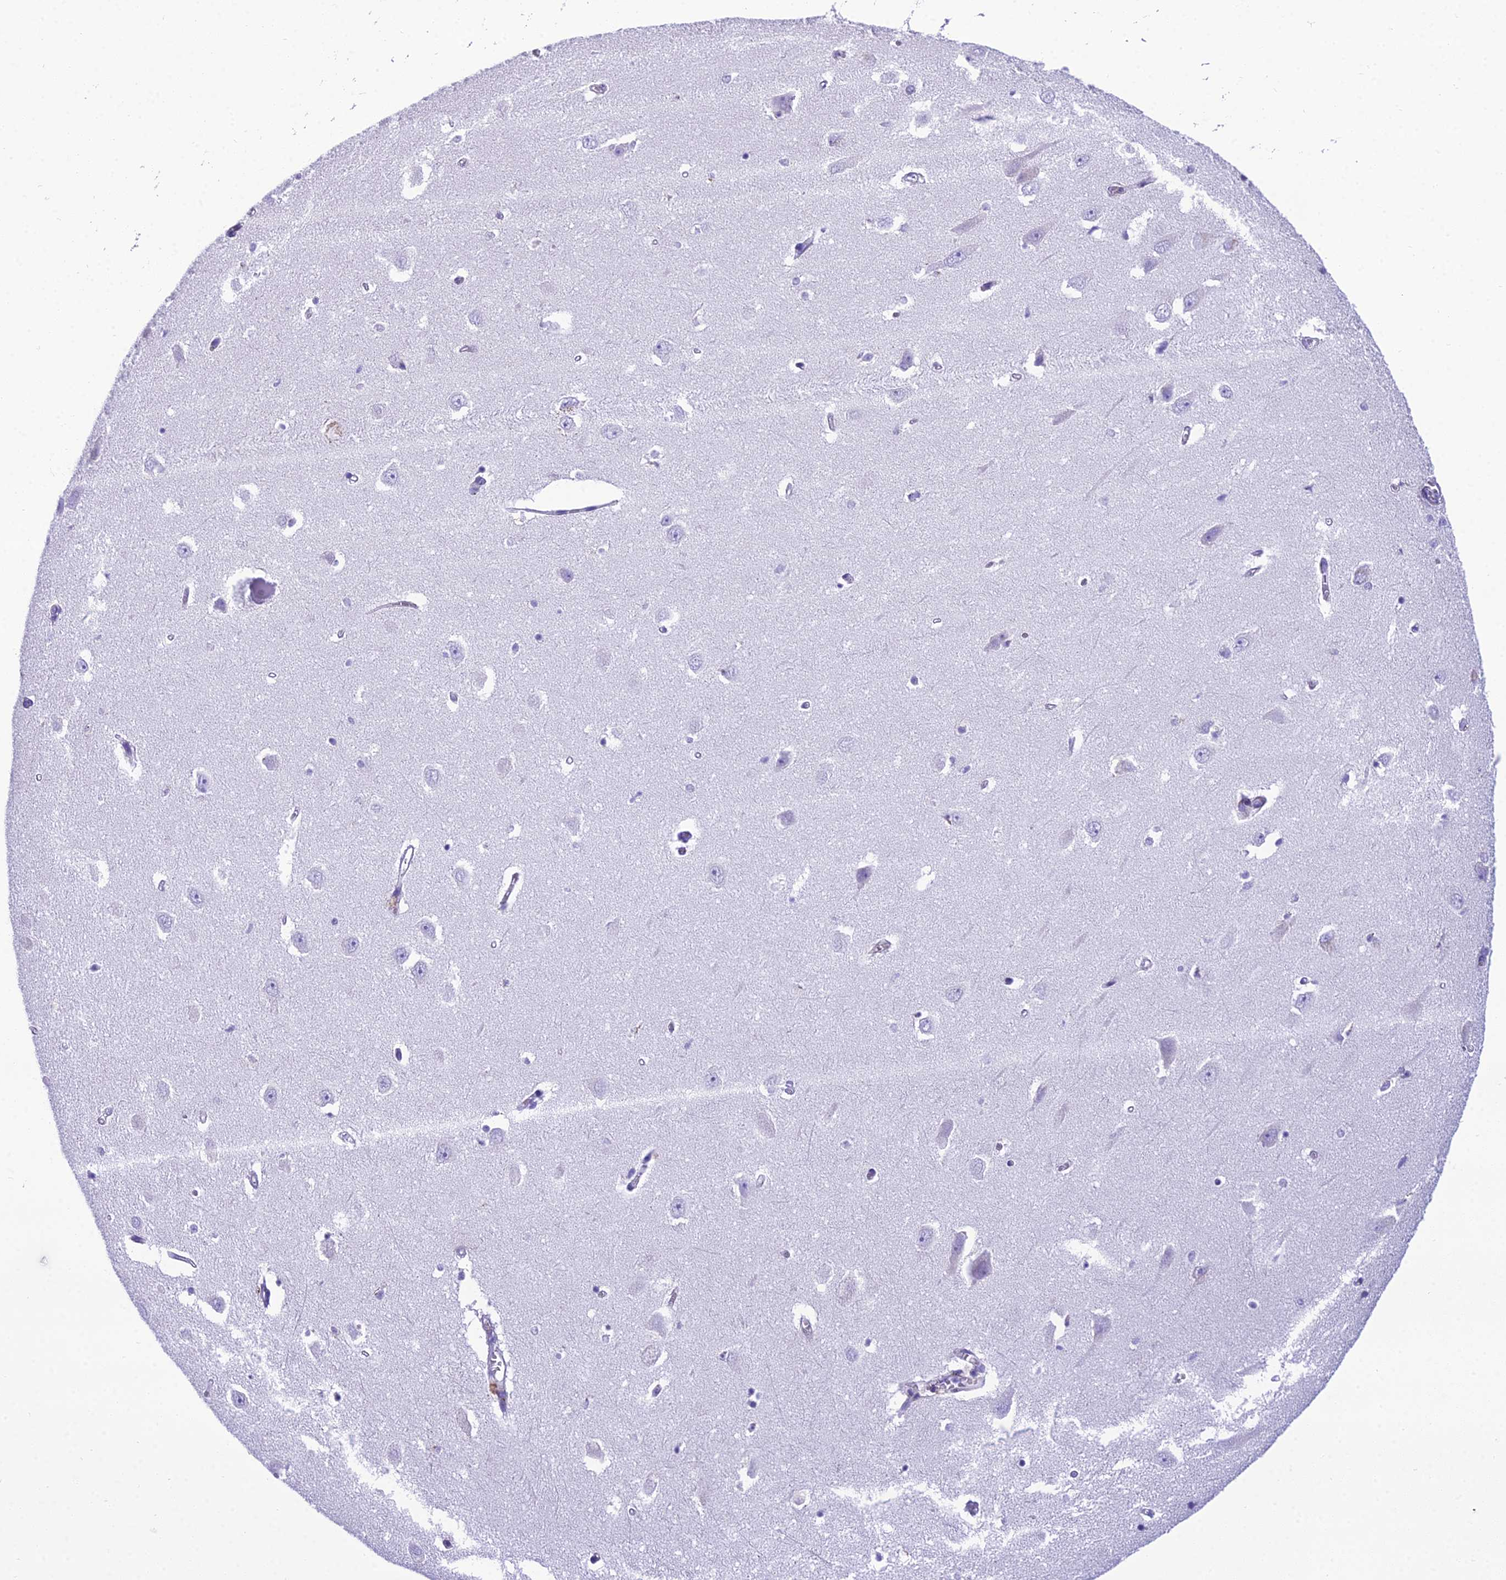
{"staining": {"intensity": "negative", "quantity": "none", "location": "none"}, "tissue": "hippocampus", "cell_type": "Glial cells", "image_type": "normal", "snomed": [{"axis": "morphology", "description": "Normal tissue, NOS"}, {"axis": "topography", "description": "Hippocampus"}], "caption": "Glial cells are negative for brown protein staining in unremarkable hippocampus. Brightfield microscopy of immunohistochemistry stained with DAB (brown) and hematoxylin (blue), captured at high magnification.", "gene": "GFRA1", "patient": {"sex": "female", "age": 64}}